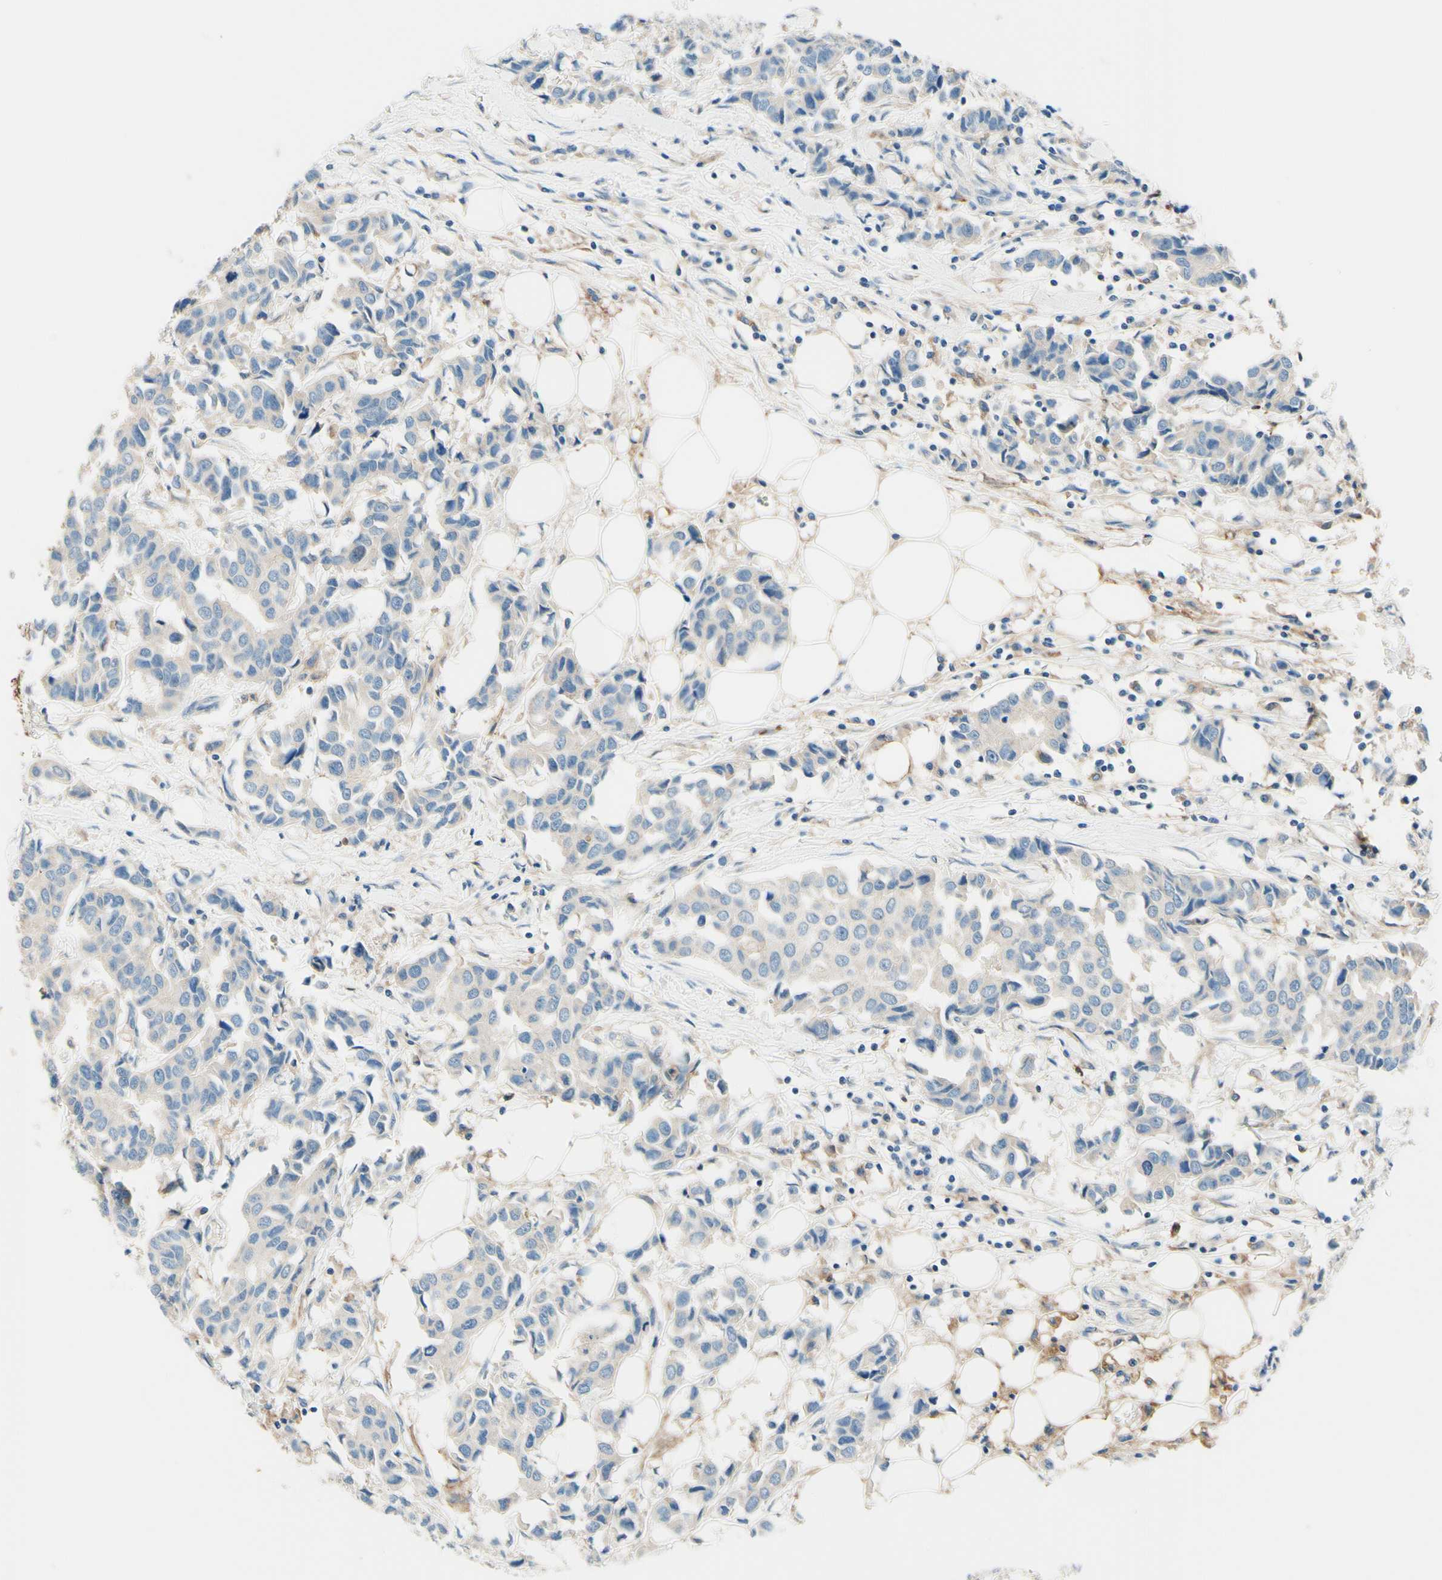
{"staining": {"intensity": "weak", "quantity": "<25%", "location": "cytoplasmic/membranous"}, "tissue": "breast cancer", "cell_type": "Tumor cells", "image_type": "cancer", "snomed": [{"axis": "morphology", "description": "Duct carcinoma"}, {"axis": "topography", "description": "Breast"}], "caption": "Immunohistochemical staining of human breast invasive ductal carcinoma reveals no significant expression in tumor cells.", "gene": "SIGLEC9", "patient": {"sex": "female", "age": 80}}